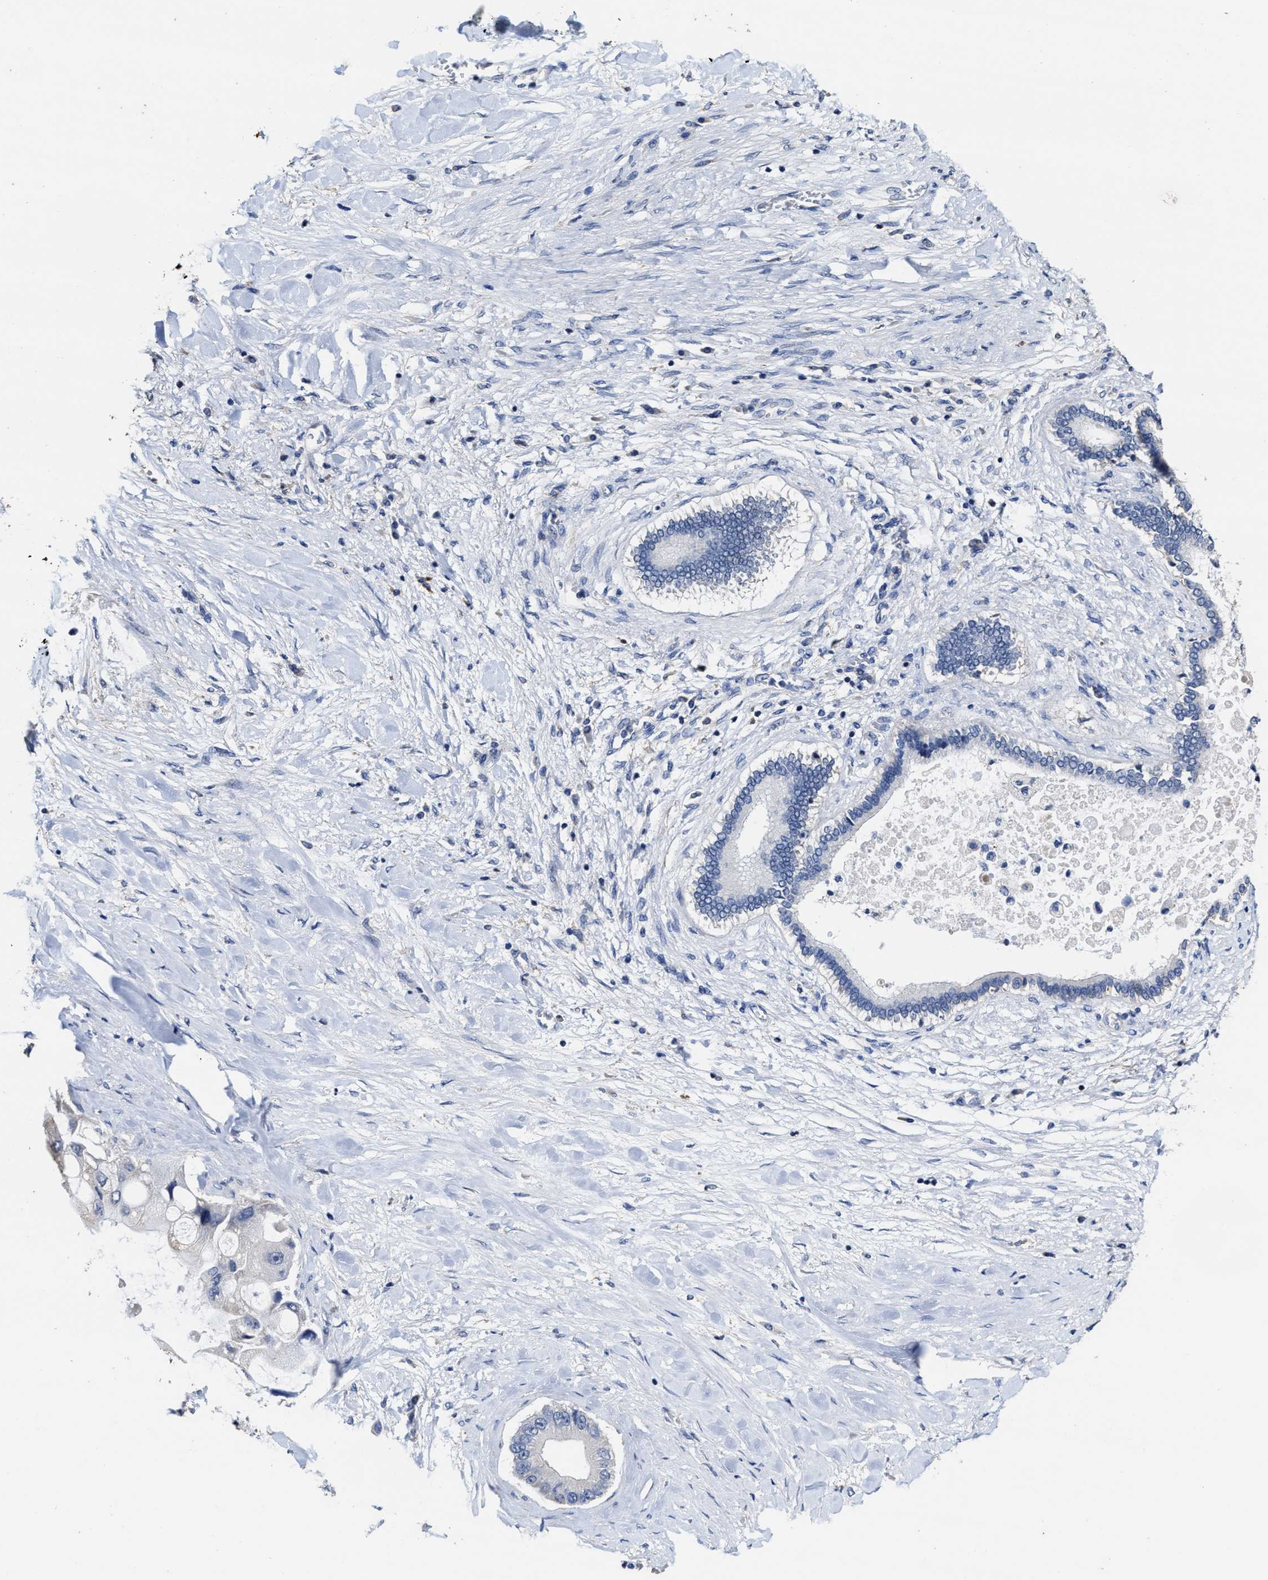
{"staining": {"intensity": "negative", "quantity": "none", "location": "none"}, "tissue": "liver cancer", "cell_type": "Tumor cells", "image_type": "cancer", "snomed": [{"axis": "morphology", "description": "Cholangiocarcinoma"}, {"axis": "topography", "description": "Liver"}], "caption": "IHC micrograph of human liver cancer (cholangiocarcinoma) stained for a protein (brown), which shows no positivity in tumor cells.", "gene": "ZFAT", "patient": {"sex": "male", "age": 50}}